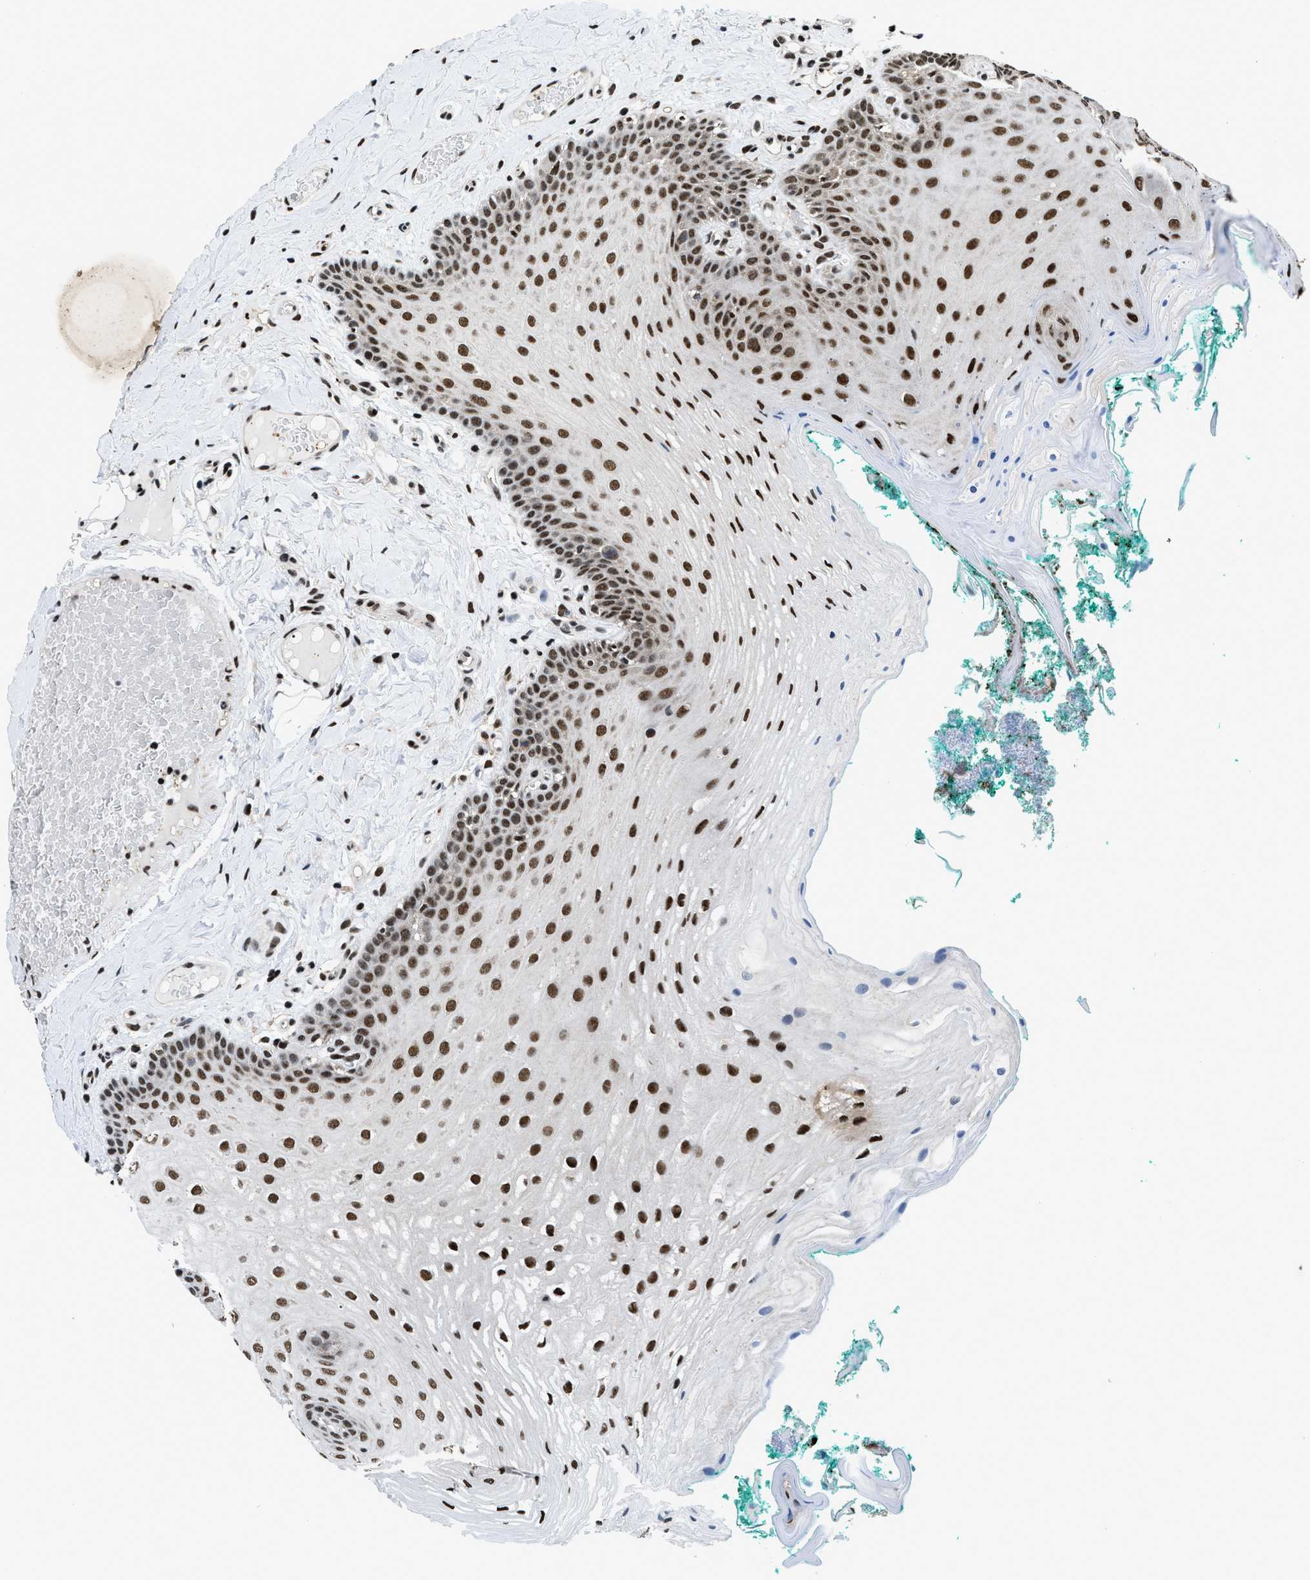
{"staining": {"intensity": "strong", "quantity": ">75%", "location": "nuclear"}, "tissue": "oral mucosa", "cell_type": "Squamous epithelial cells", "image_type": "normal", "snomed": [{"axis": "morphology", "description": "Normal tissue, NOS"}, {"axis": "topography", "description": "Oral tissue"}], "caption": "Oral mucosa stained with immunohistochemistry shows strong nuclear staining in about >75% of squamous epithelial cells.", "gene": "HNRNPF", "patient": {"sex": "male", "age": 58}}